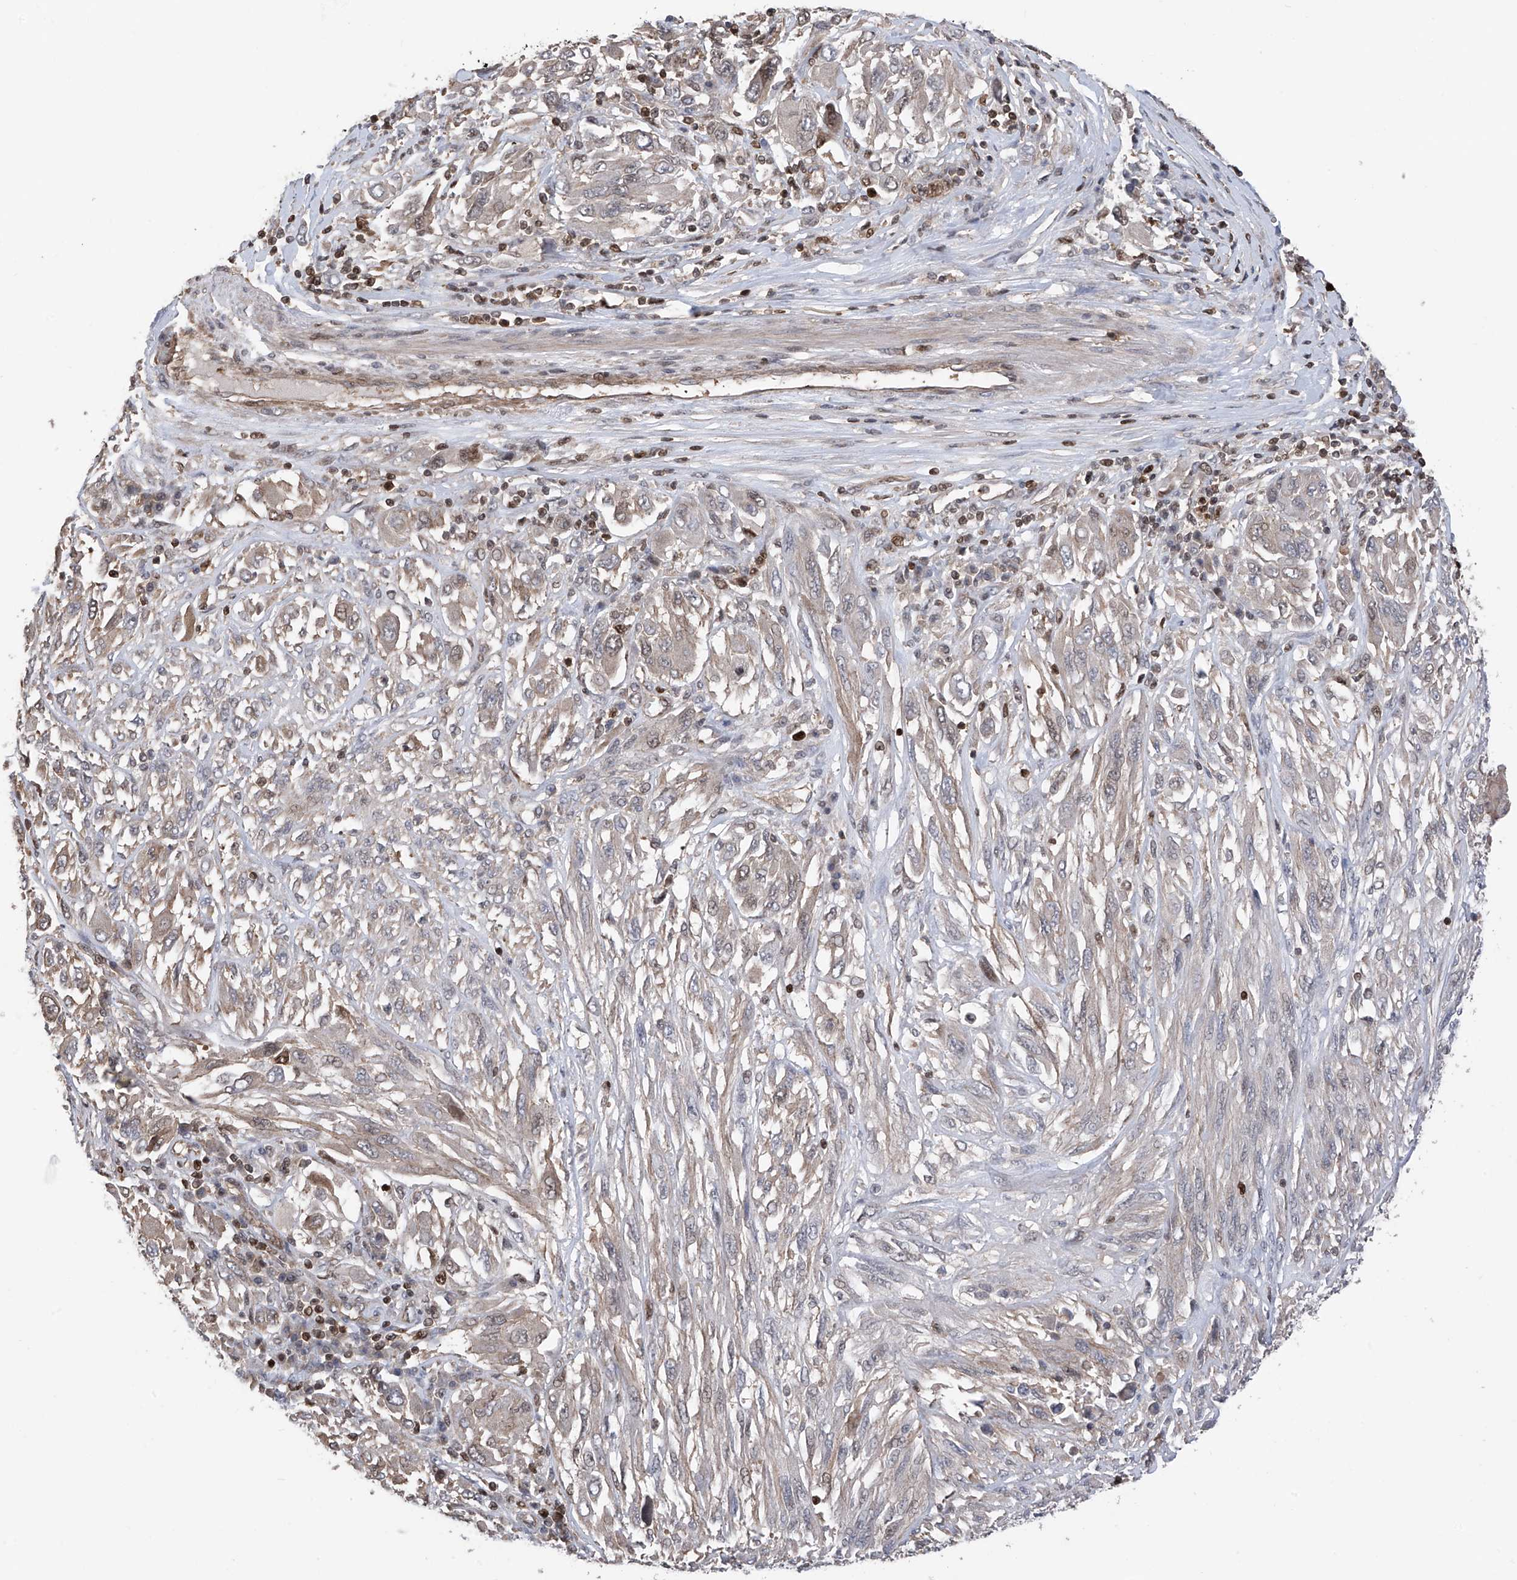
{"staining": {"intensity": "negative", "quantity": "none", "location": "none"}, "tissue": "melanoma", "cell_type": "Tumor cells", "image_type": "cancer", "snomed": [{"axis": "morphology", "description": "Malignant melanoma, NOS"}, {"axis": "topography", "description": "Skin"}], "caption": "DAB immunohistochemical staining of malignant melanoma demonstrates no significant expression in tumor cells.", "gene": "DNAJC9", "patient": {"sex": "female", "age": 91}}